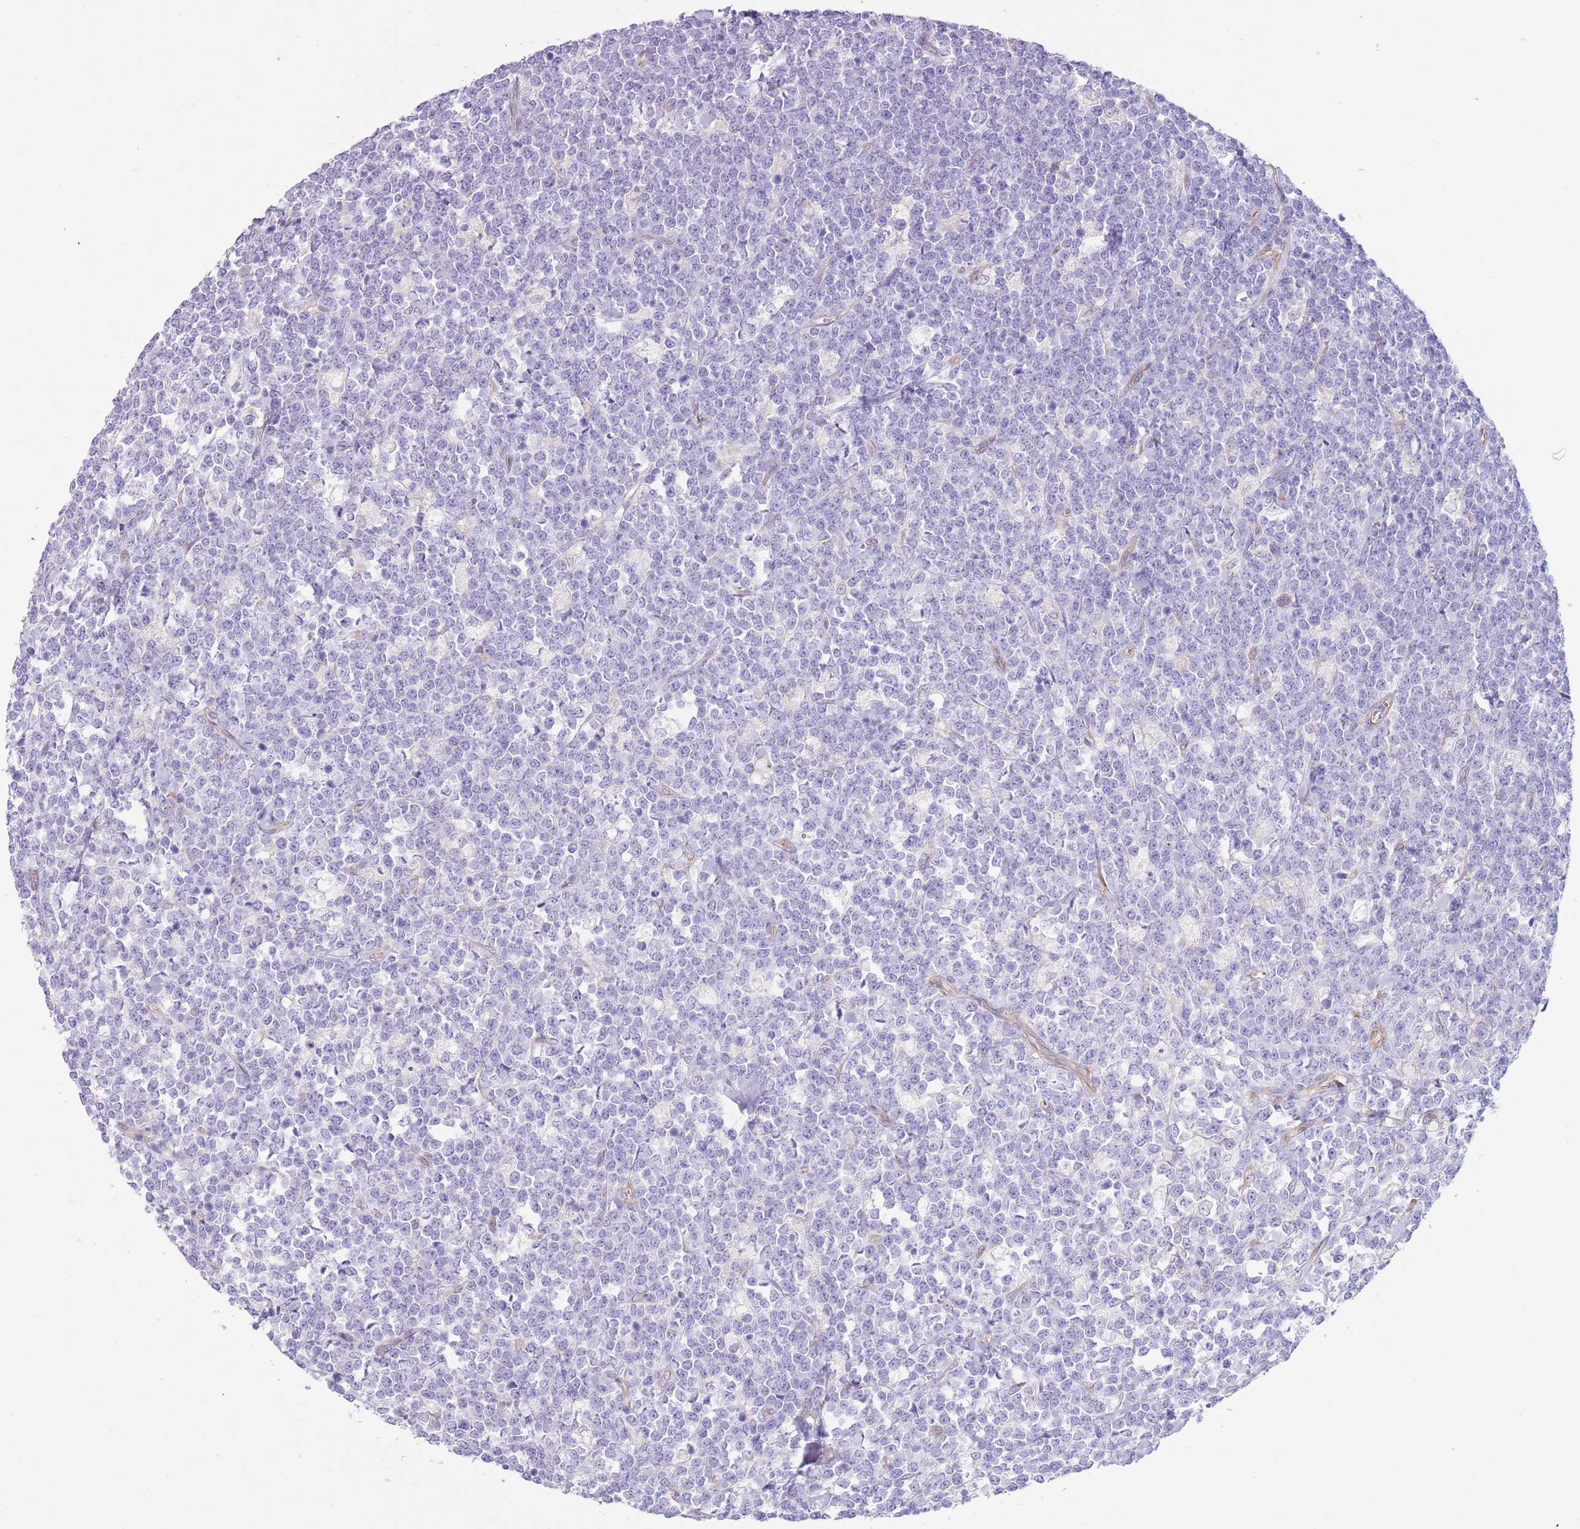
{"staining": {"intensity": "negative", "quantity": "none", "location": "none"}, "tissue": "lymphoma", "cell_type": "Tumor cells", "image_type": "cancer", "snomed": [{"axis": "morphology", "description": "Malignant lymphoma, non-Hodgkin's type, High grade"}, {"axis": "topography", "description": "Small intestine"}], "caption": "This is a image of immunohistochemistry (IHC) staining of malignant lymphoma, non-Hodgkin's type (high-grade), which shows no expression in tumor cells. The staining is performed using DAB (3,3'-diaminobenzidine) brown chromogen with nuclei counter-stained in using hematoxylin.", "gene": "RBP3", "patient": {"sex": "male", "age": 8}}